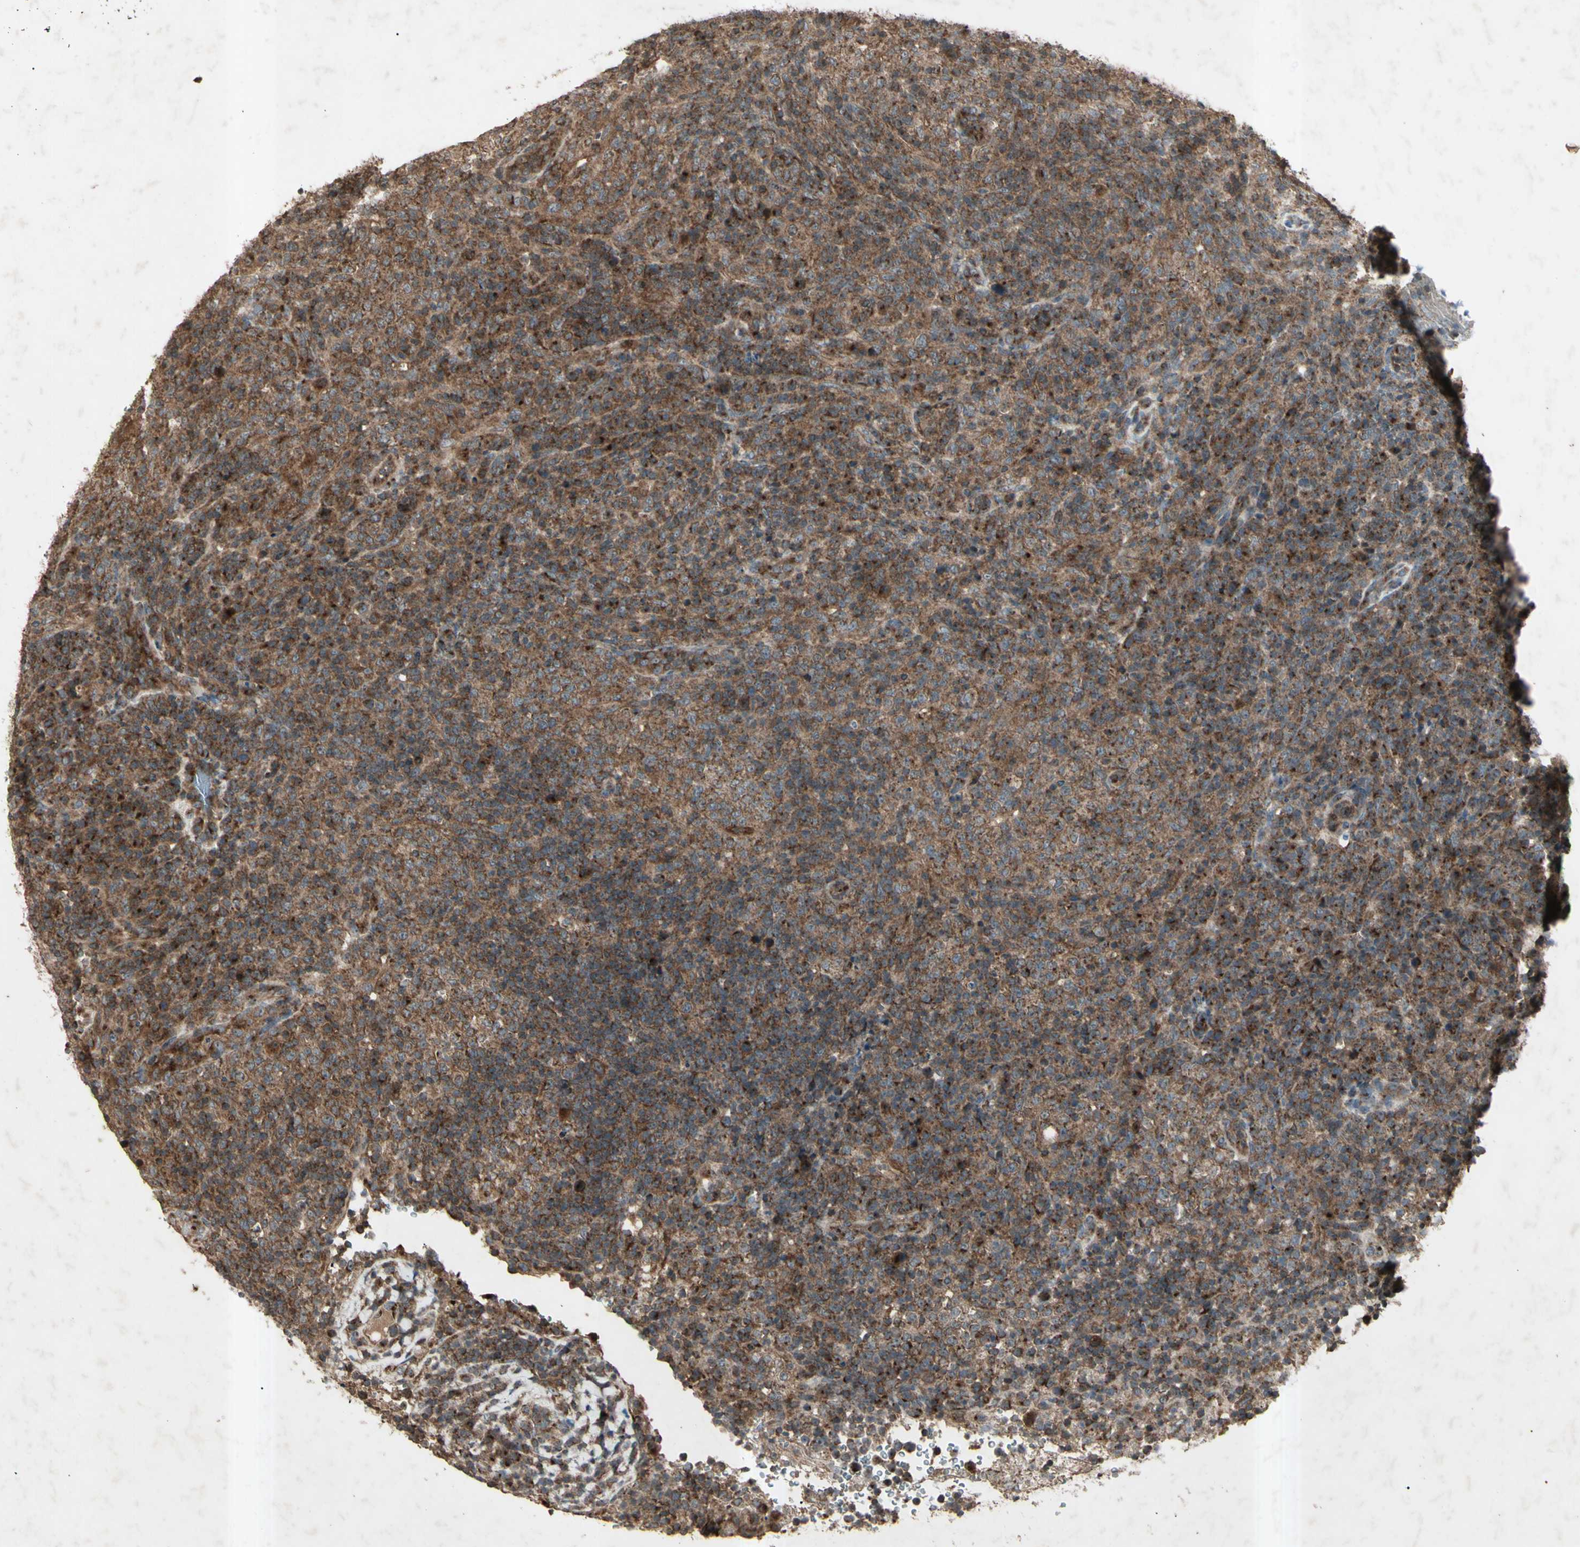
{"staining": {"intensity": "strong", "quantity": ">75%", "location": "cytoplasmic/membranous"}, "tissue": "lymphoma", "cell_type": "Tumor cells", "image_type": "cancer", "snomed": [{"axis": "morphology", "description": "Malignant lymphoma, non-Hodgkin's type, High grade"}, {"axis": "topography", "description": "Lymph node"}], "caption": "High-grade malignant lymphoma, non-Hodgkin's type stained with DAB immunohistochemistry (IHC) exhibits high levels of strong cytoplasmic/membranous positivity in about >75% of tumor cells.", "gene": "AP1G1", "patient": {"sex": "female", "age": 76}}